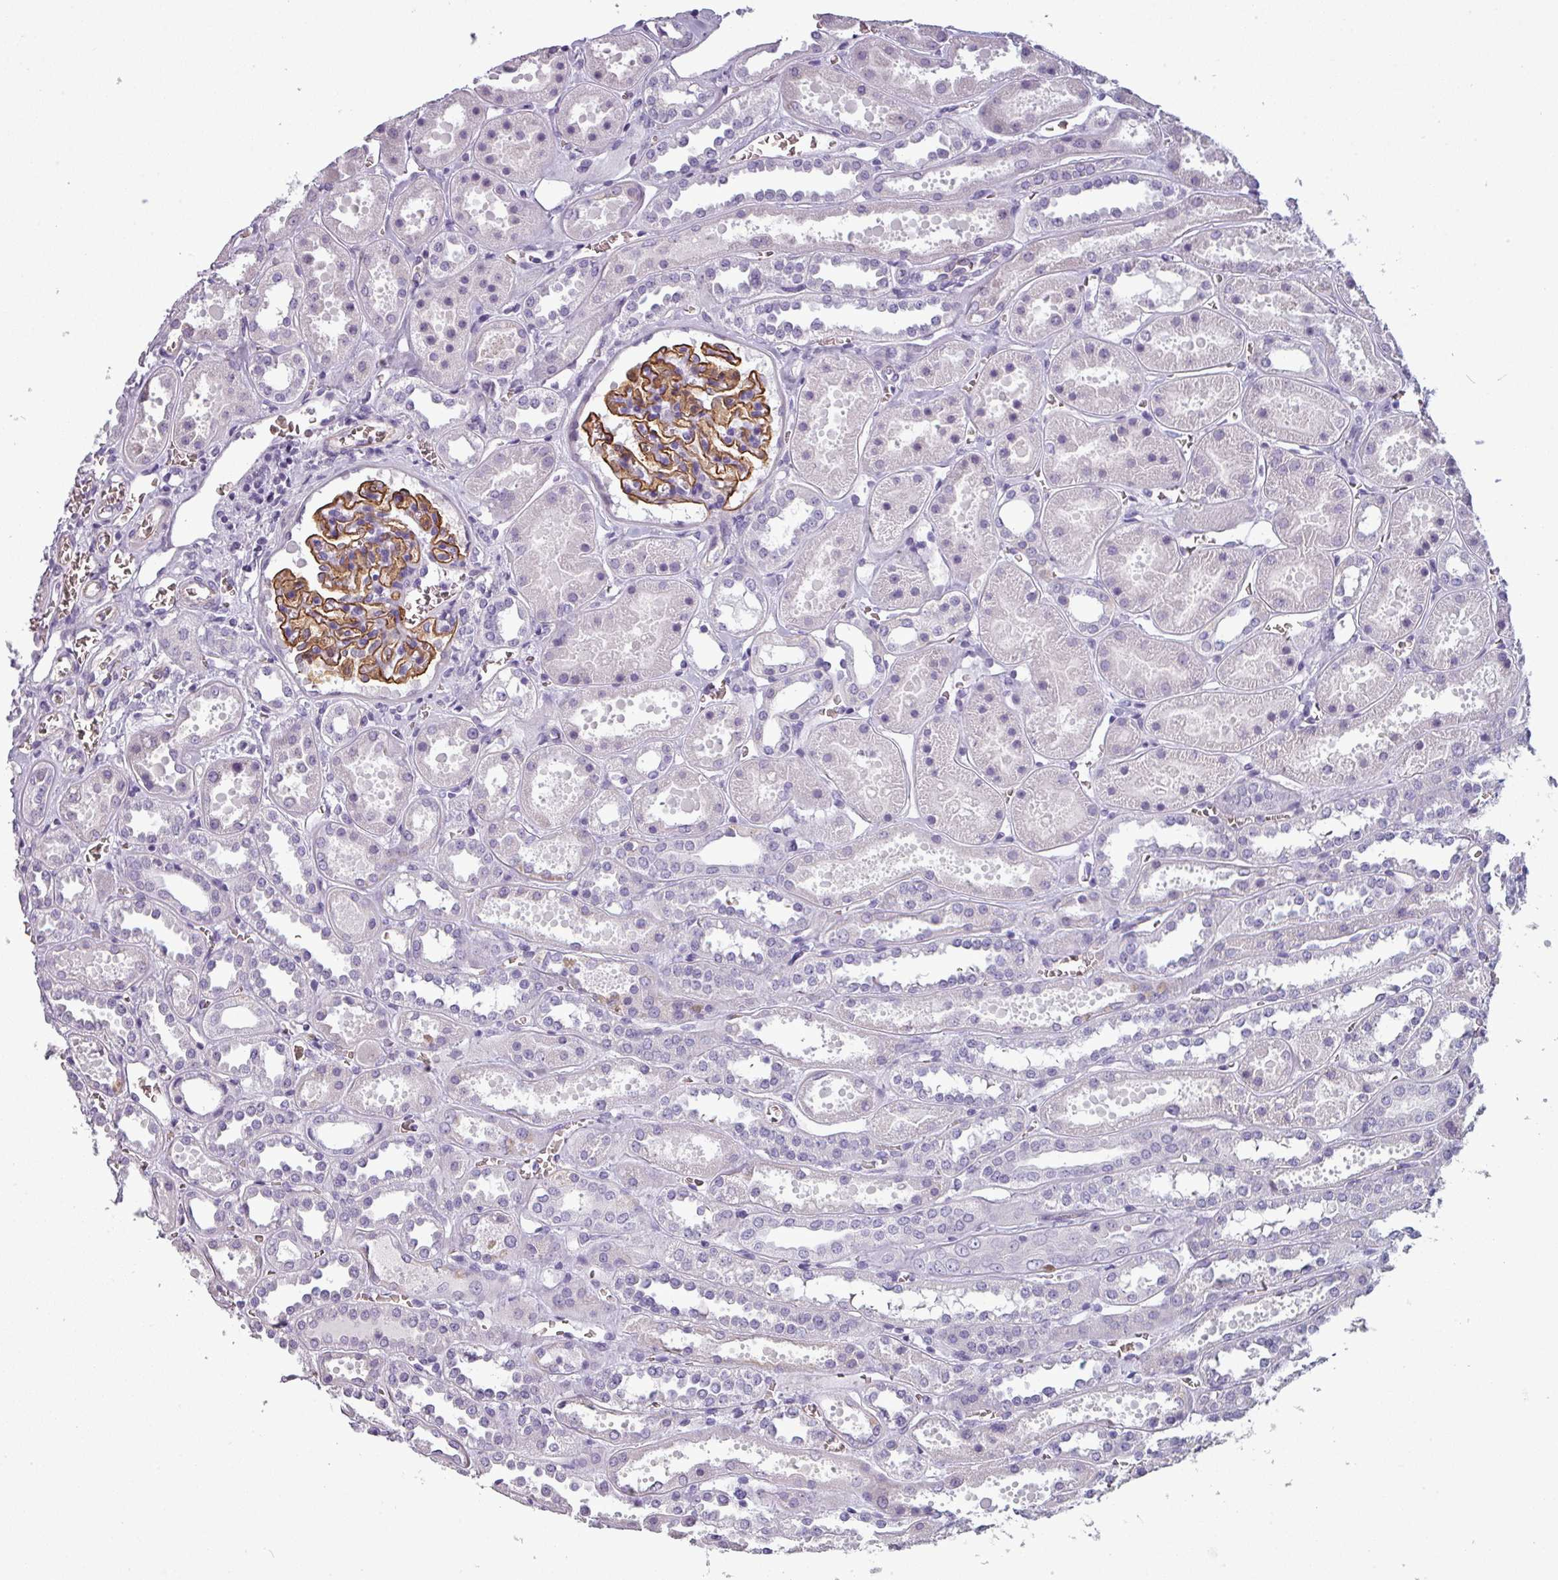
{"staining": {"intensity": "strong", "quantity": ">75%", "location": "cytoplasmic/membranous"}, "tissue": "kidney", "cell_type": "Cells in glomeruli", "image_type": "normal", "snomed": [{"axis": "morphology", "description": "Normal tissue, NOS"}, {"axis": "topography", "description": "Kidney"}], "caption": "Immunohistochemical staining of unremarkable kidney shows strong cytoplasmic/membranous protein expression in approximately >75% of cells in glomeruli.", "gene": "AREL1", "patient": {"sex": "female", "age": 41}}